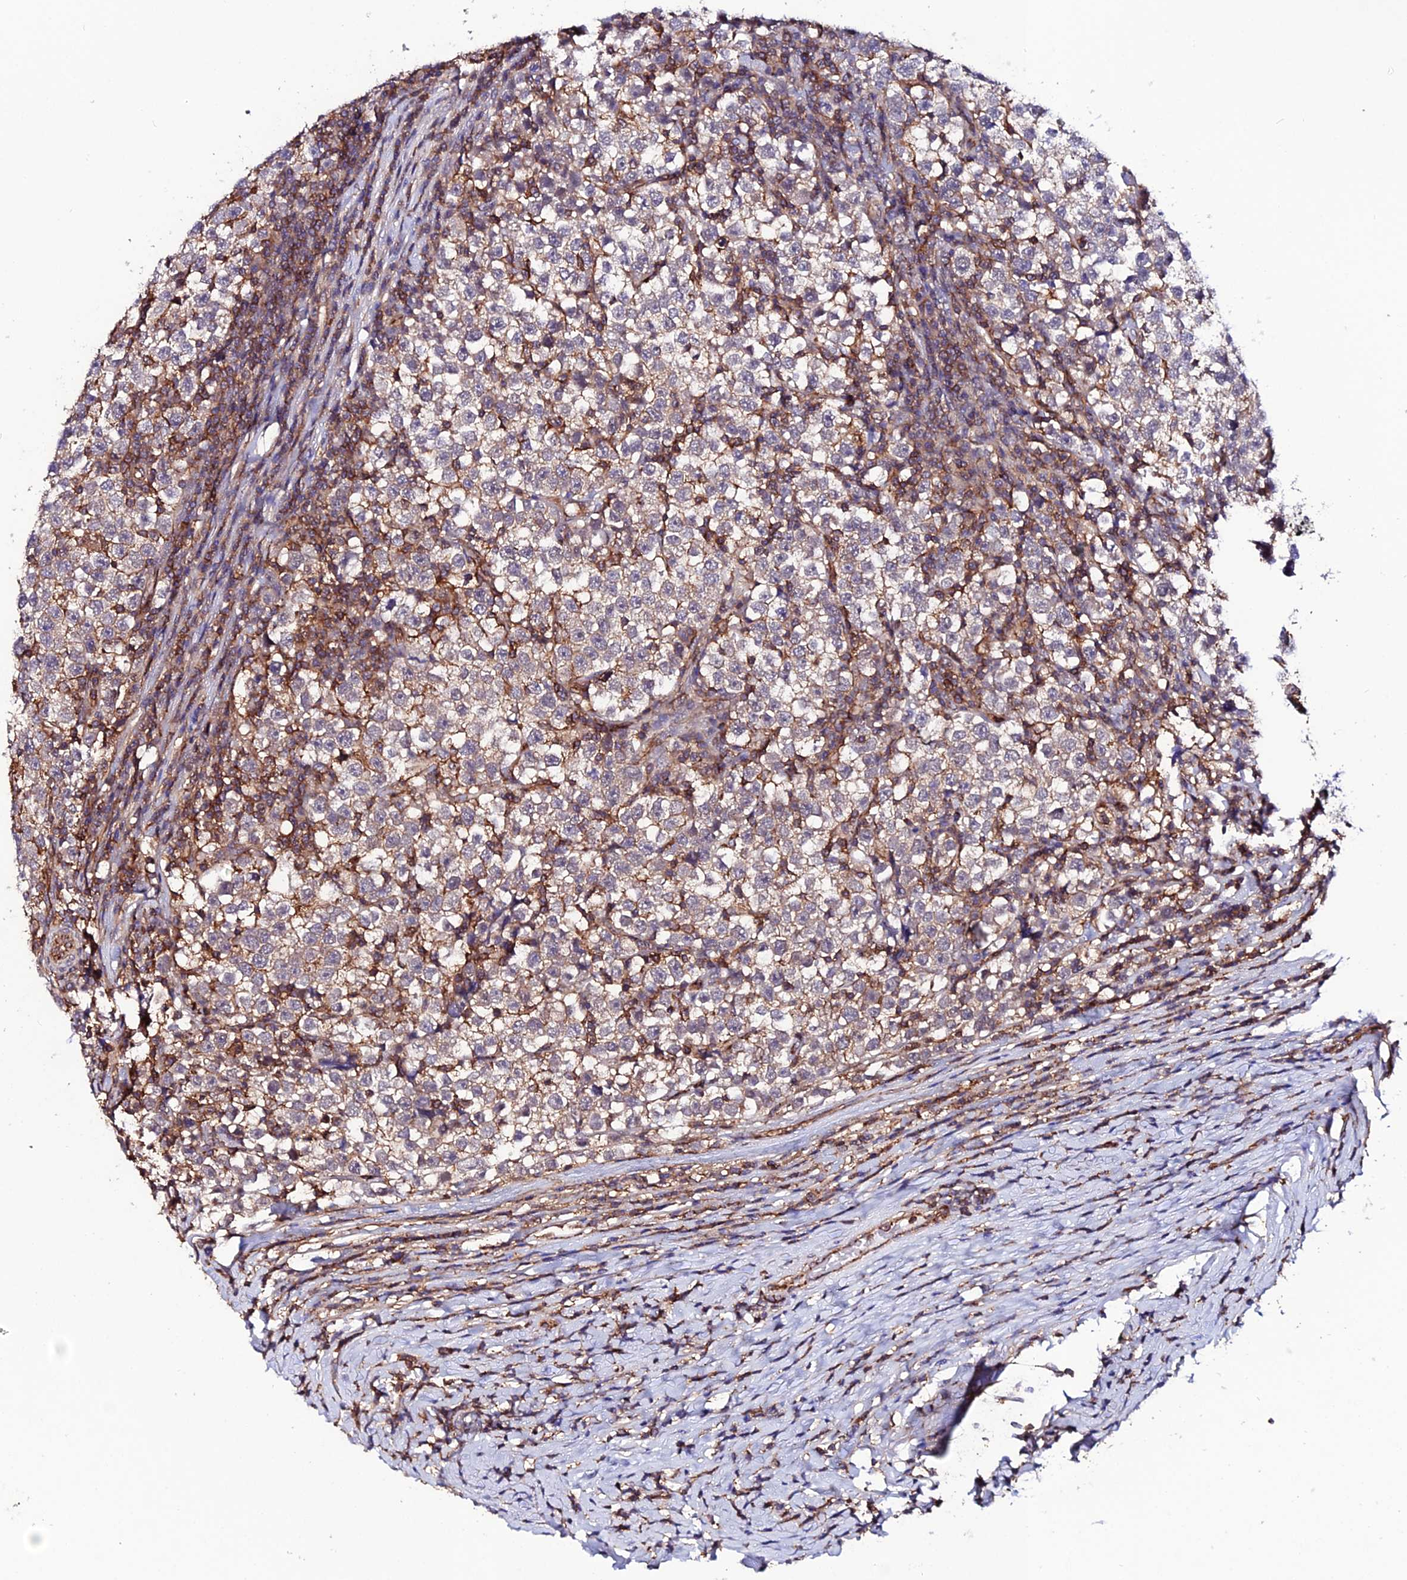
{"staining": {"intensity": "moderate", "quantity": "<25%", "location": "cytoplasmic/membranous"}, "tissue": "testis cancer", "cell_type": "Tumor cells", "image_type": "cancer", "snomed": [{"axis": "morphology", "description": "Normal tissue, NOS"}, {"axis": "morphology", "description": "Seminoma, NOS"}, {"axis": "topography", "description": "Testis"}], "caption": "High-power microscopy captured an immunohistochemistry (IHC) photomicrograph of seminoma (testis), revealing moderate cytoplasmic/membranous expression in approximately <25% of tumor cells. (Stains: DAB (3,3'-diaminobenzidine) in brown, nuclei in blue, Microscopy: brightfield microscopy at high magnification).", "gene": "USP17L15", "patient": {"sex": "male", "age": 43}}